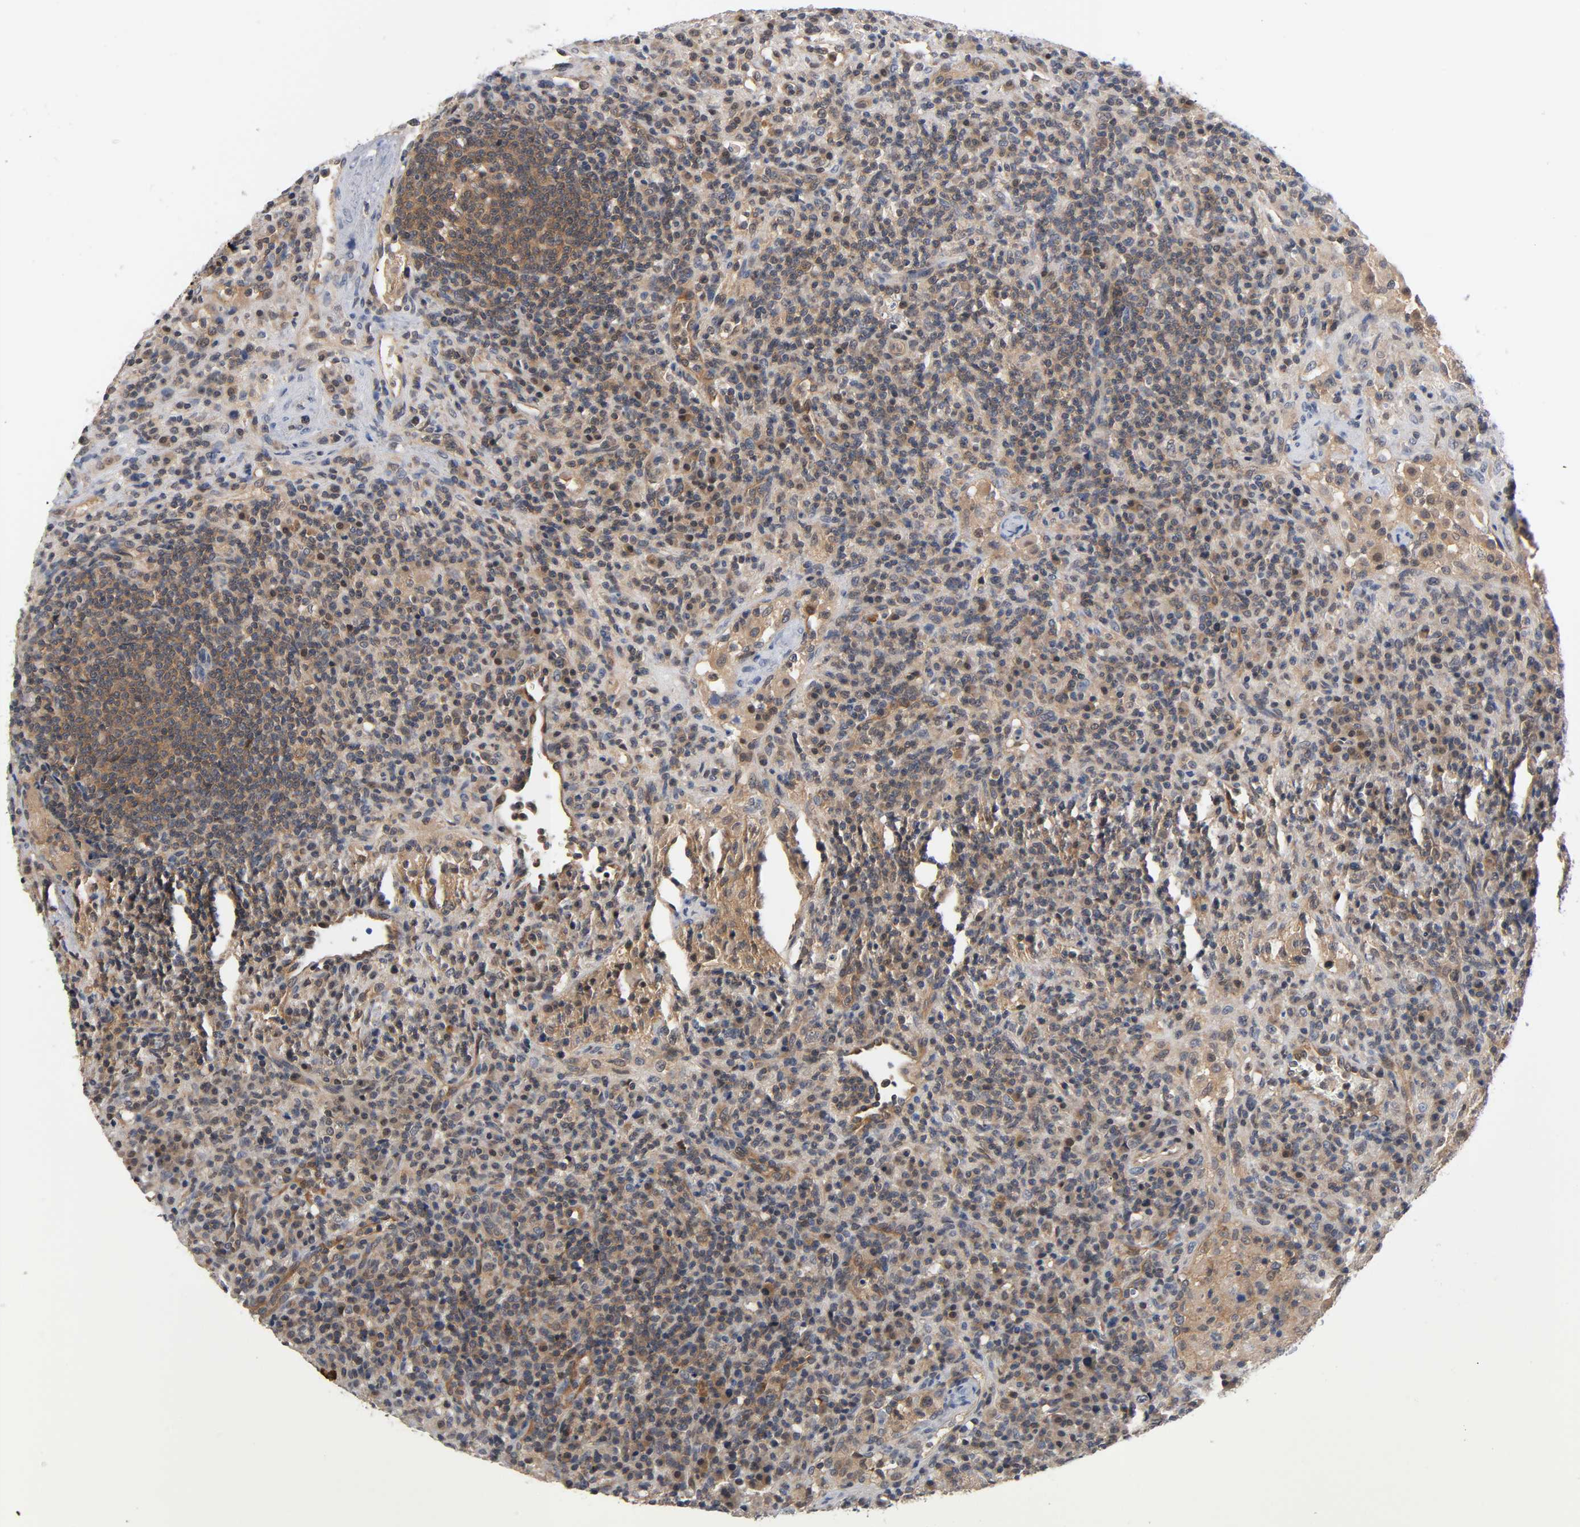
{"staining": {"intensity": "weak", "quantity": ">75%", "location": "cytoplasmic/membranous"}, "tissue": "lymphoma", "cell_type": "Tumor cells", "image_type": "cancer", "snomed": [{"axis": "morphology", "description": "Hodgkin's disease, NOS"}, {"axis": "topography", "description": "Lymph node"}], "caption": "Immunohistochemical staining of Hodgkin's disease displays weak cytoplasmic/membranous protein expression in about >75% of tumor cells.", "gene": "PRKAB1", "patient": {"sex": "male", "age": 65}}